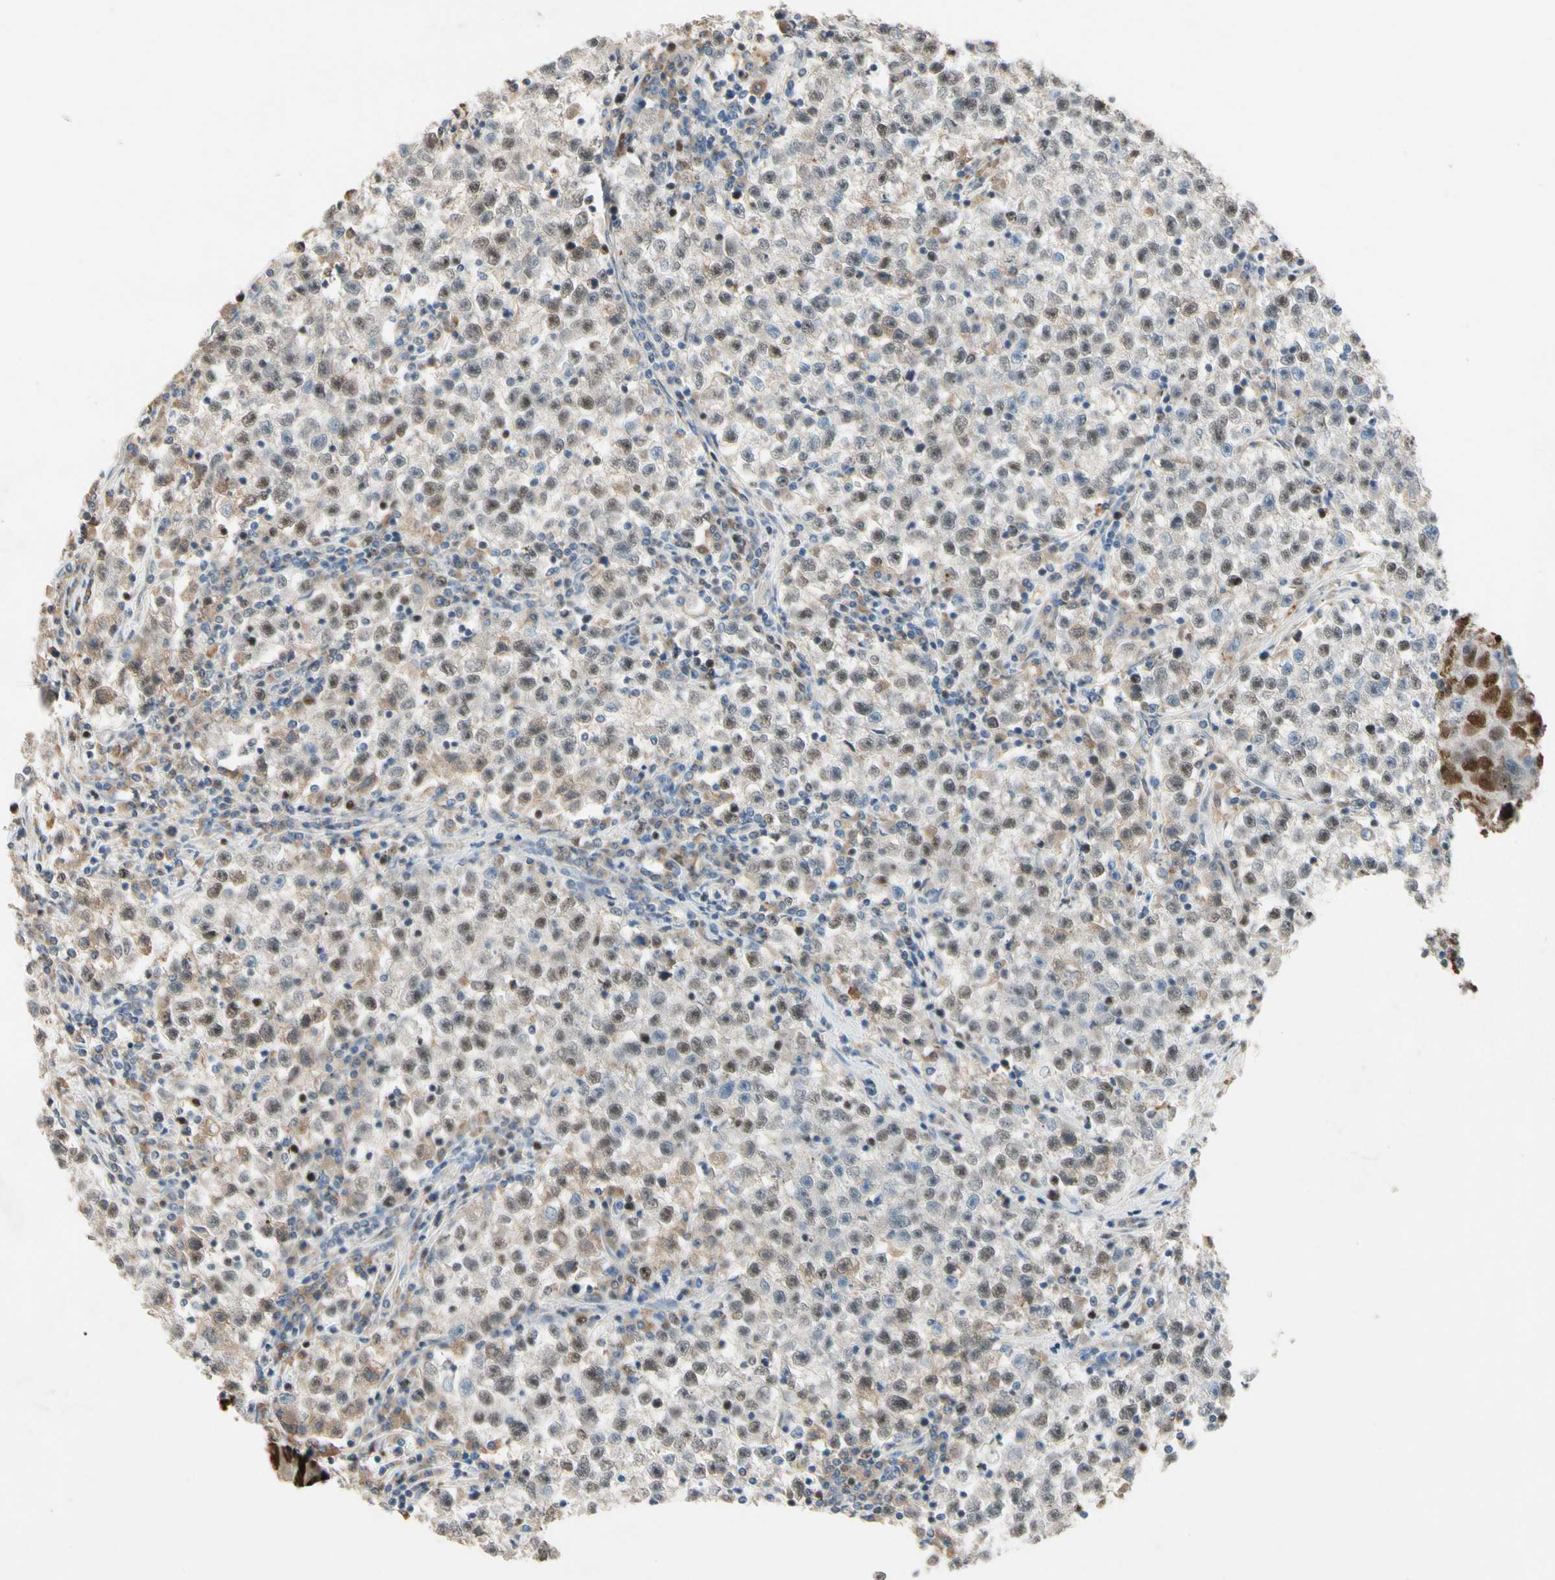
{"staining": {"intensity": "weak", "quantity": ">75%", "location": "nuclear"}, "tissue": "testis cancer", "cell_type": "Tumor cells", "image_type": "cancer", "snomed": [{"axis": "morphology", "description": "Seminoma, NOS"}, {"axis": "topography", "description": "Testis"}], "caption": "Testis cancer tissue demonstrates weak nuclear staining in approximately >75% of tumor cells", "gene": "ZKSCAN4", "patient": {"sex": "male", "age": 22}}